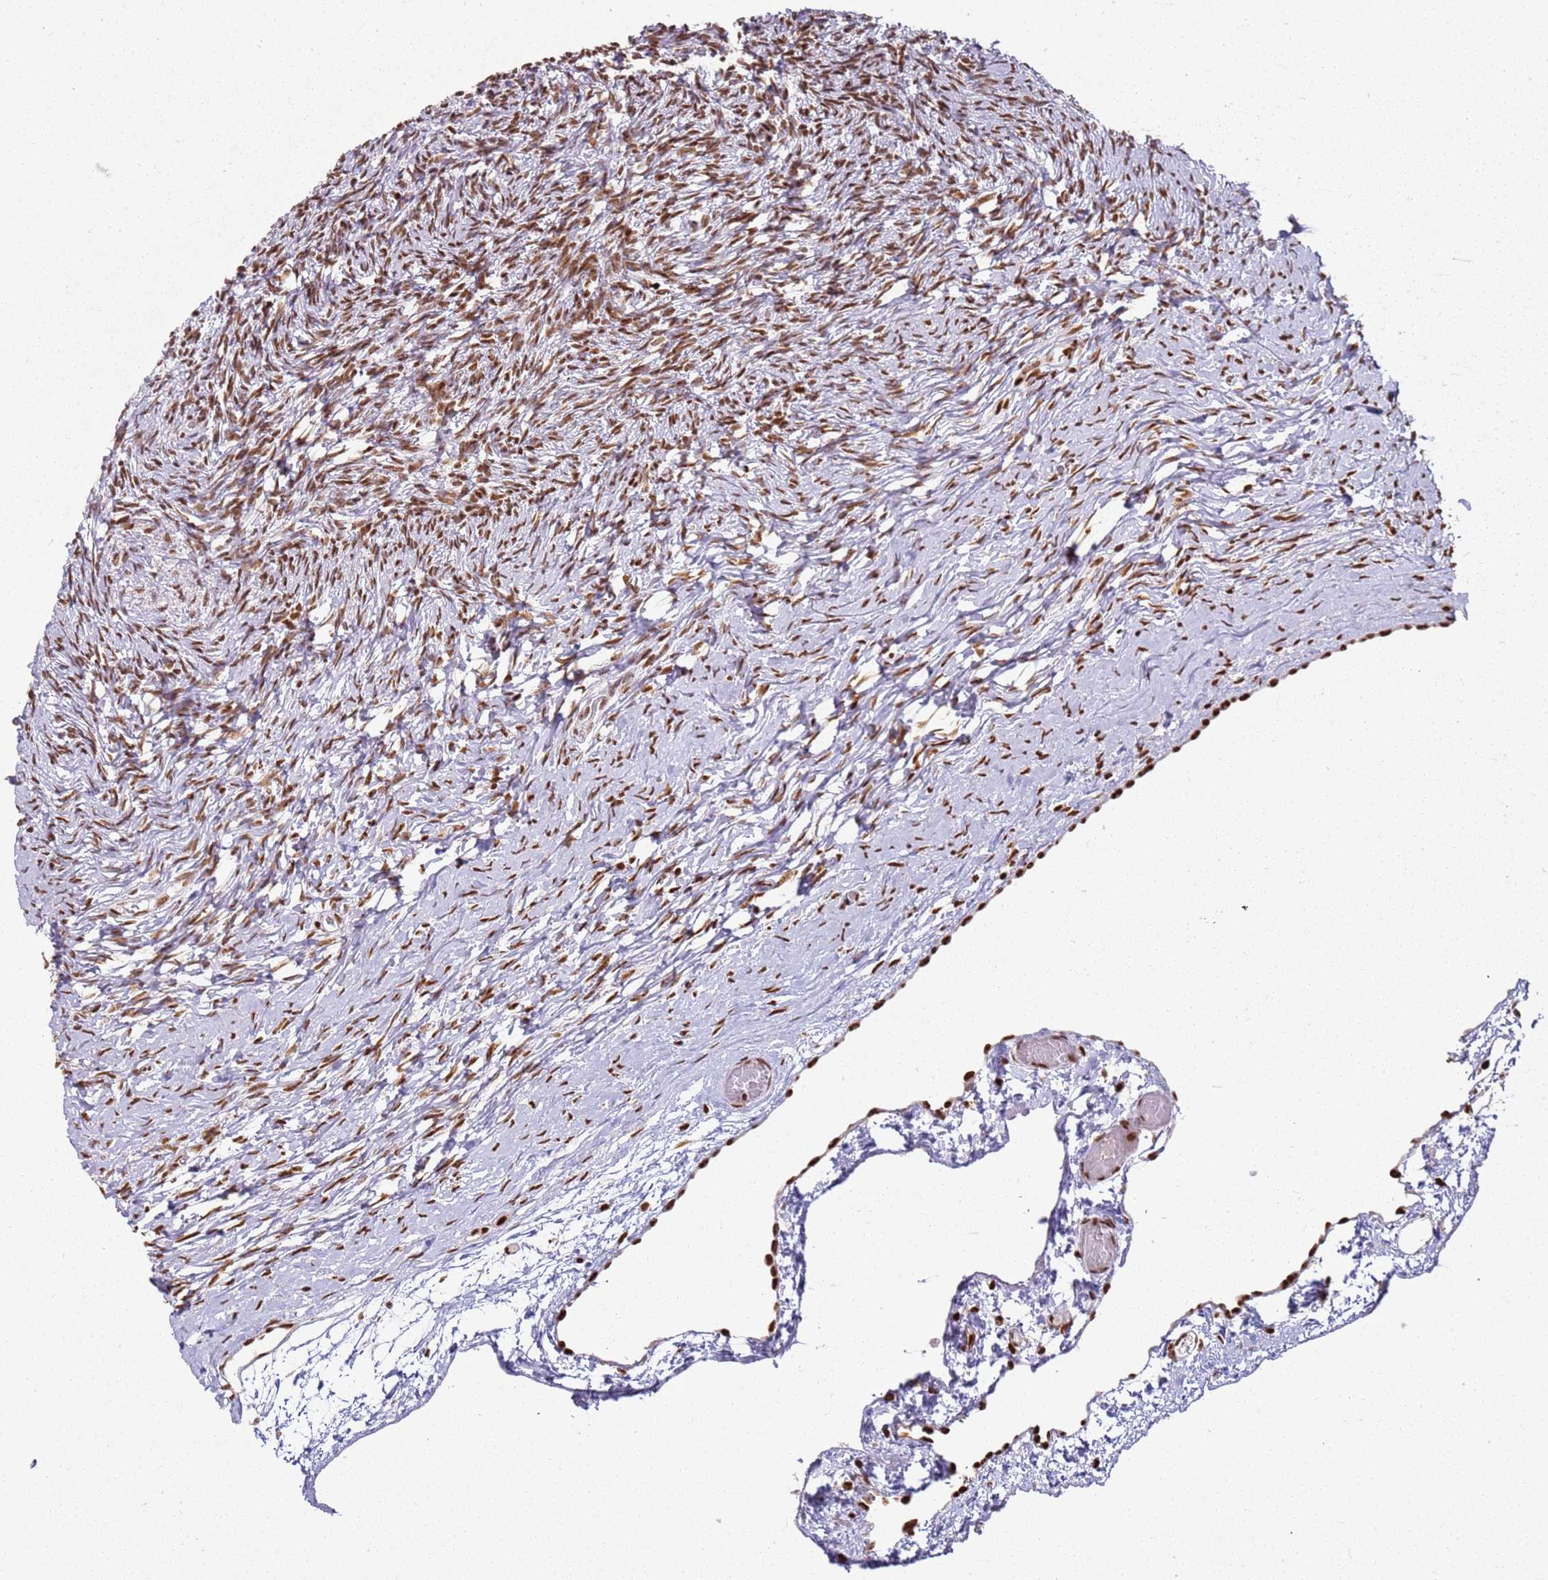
{"staining": {"intensity": "moderate", "quantity": ">75%", "location": "cytoplasmic/membranous,nuclear"}, "tissue": "ovary", "cell_type": "Ovarian stroma cells", "image_type": "normal", "snomed": [{"axis": "morphology", "description": "Normal tissue, NOS"}, {"axis": "topography", "description": "Ovary"}], "caption": "Ovary stained with IHC displays moderate cytoplasmic/membranous,nuclear positivity in about >75% of ovarian stroma cells.", "gene": "TENT4A", "patient": {"sex": "female", "age": 39}}